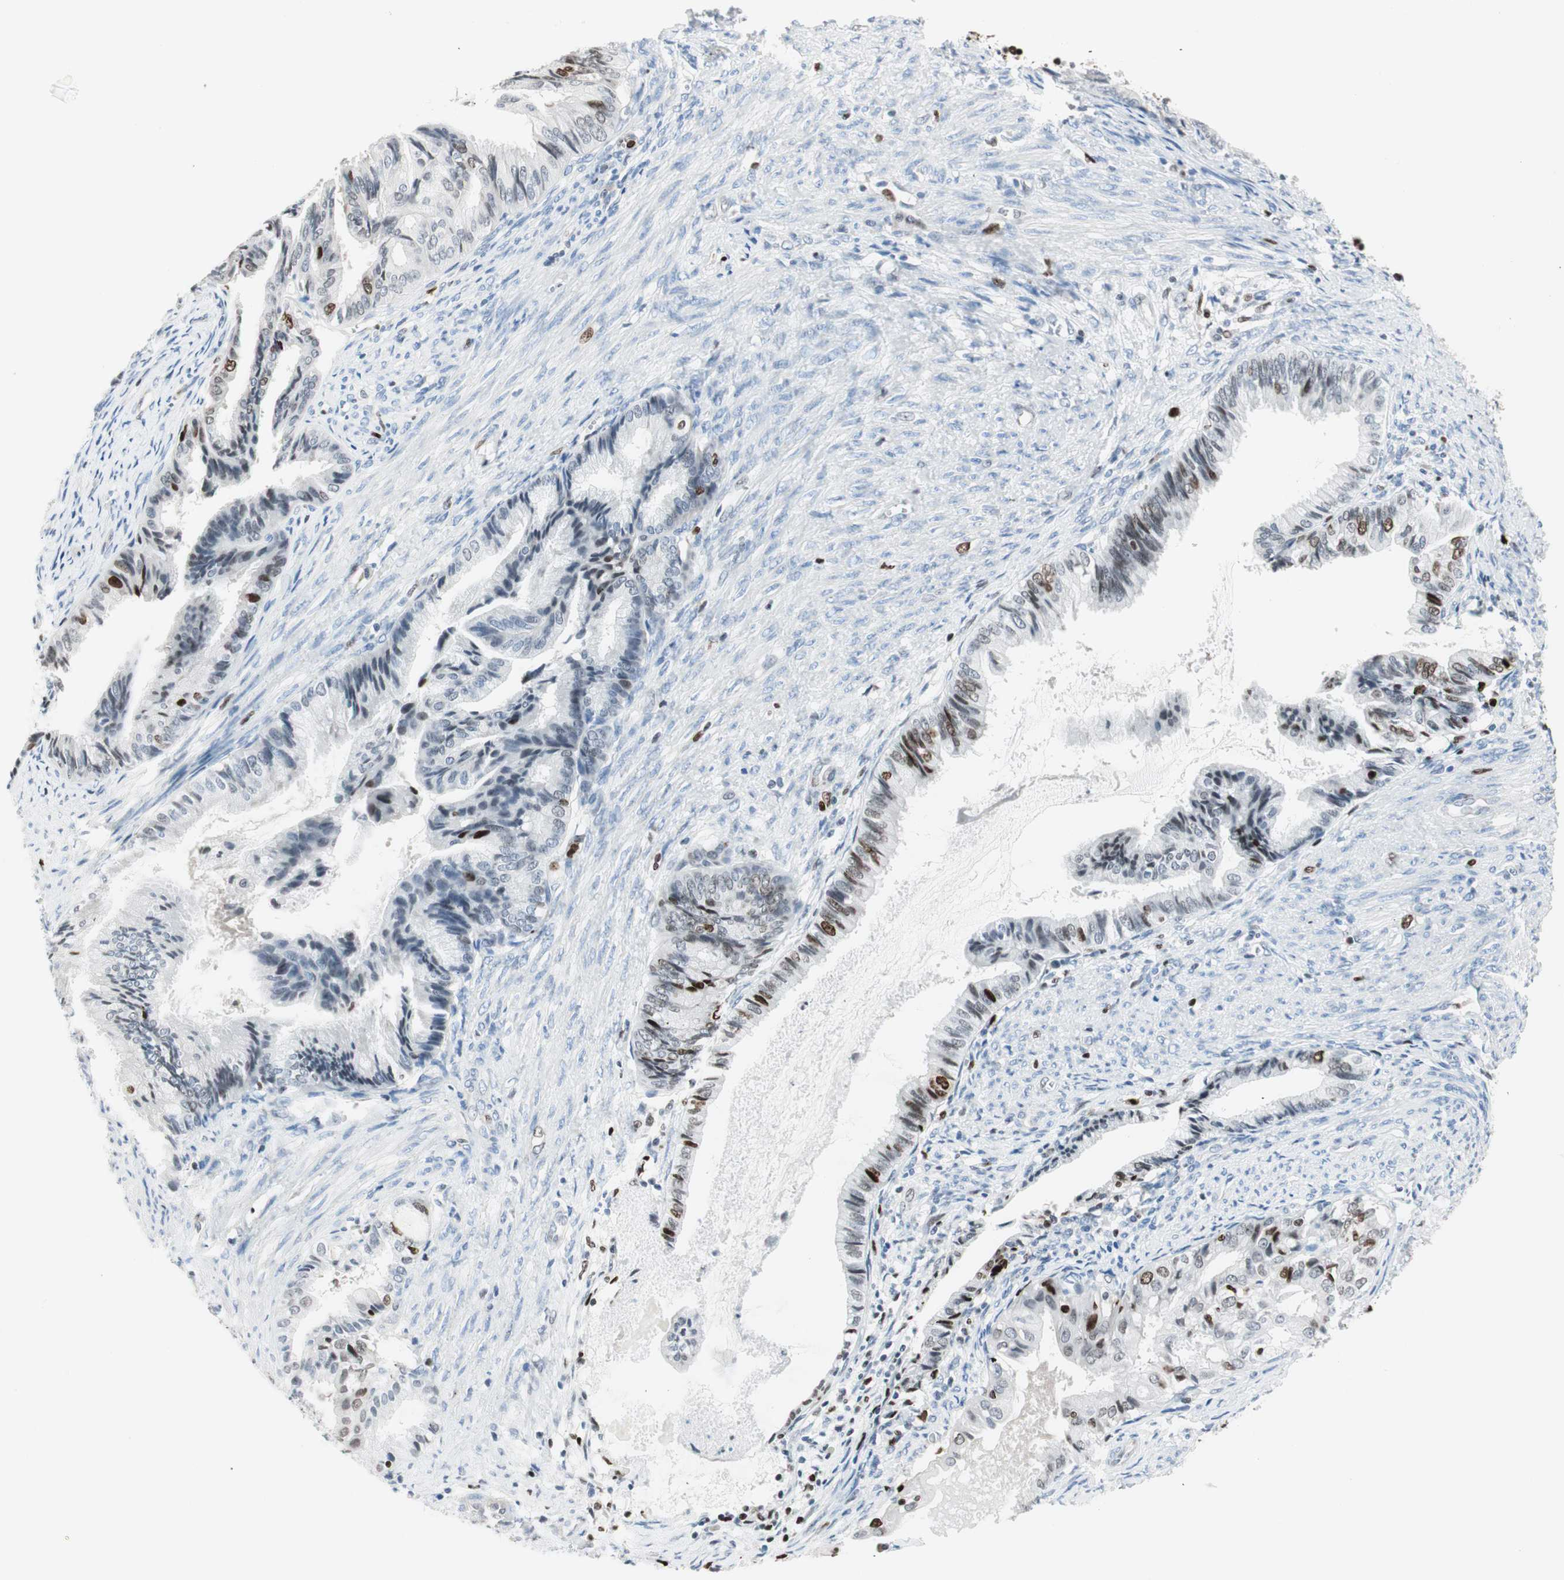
{"staining": {"intensity": "moderate", "quantity": "25%-75%", "location": "nuclear"}, "tissue": "endometrial cancer", "cell_type": "Tumor cells", "image_type": "cancer", "snomed": [{"axis": "morphology", "description": "Adenocarcinoma, NOS"}, {"axis": "topography", "description": "Endometrium"}], "caption": "Approximately 25%-75% of tumor cells in human endometrial adenocarcinoma exhibit moderate nuclear protein positivity as visualized by brown immunohistochemical staining.", "gene": "EZH2", "patient": {"sex": "female", "age": 86}}